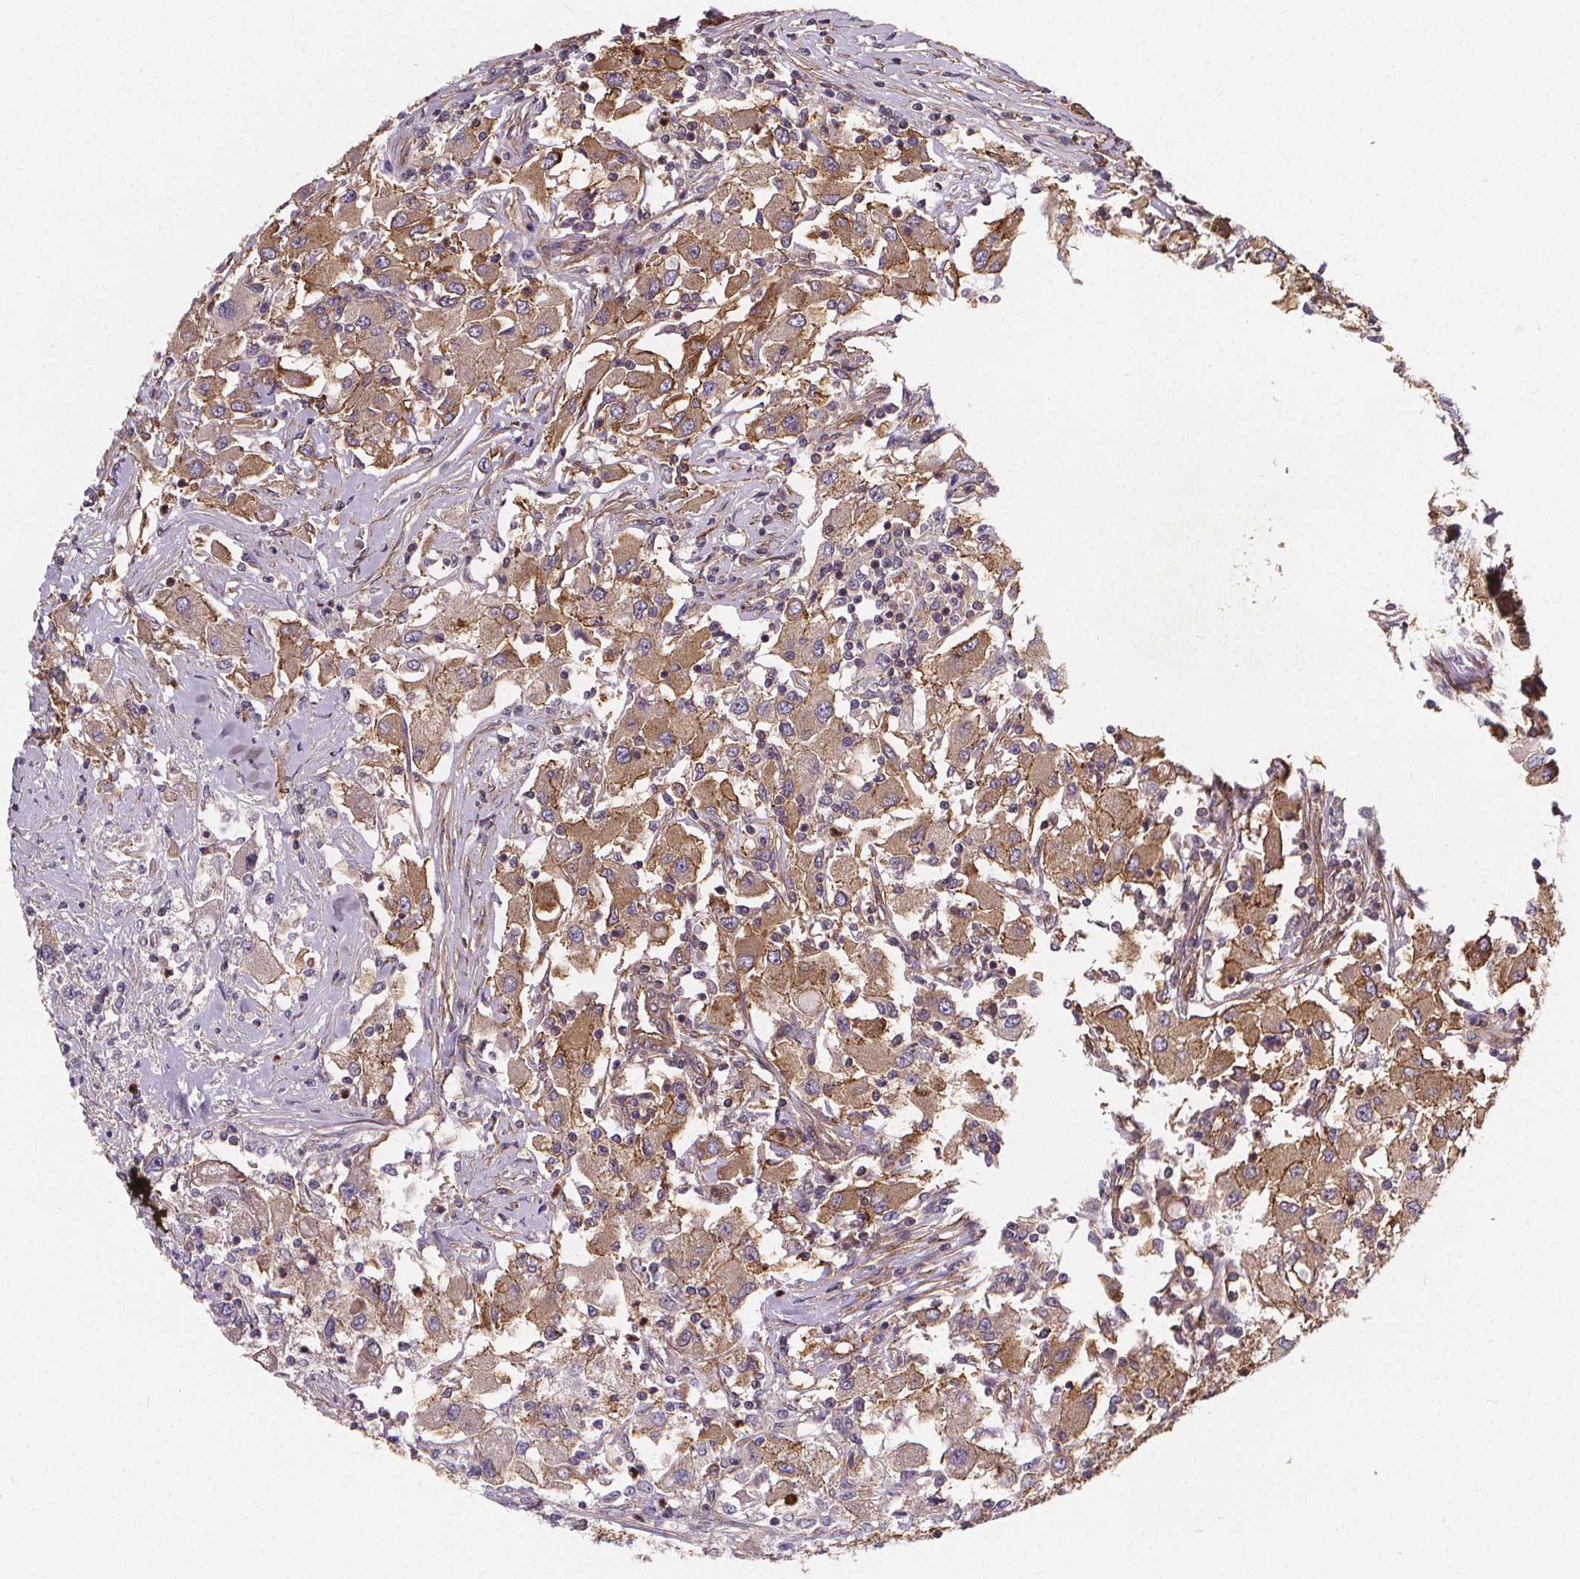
{"staining": {"intensity": "moderate", "quantity": ">75%", "location": "cytoplasmic/membranous"}, "tissue": "renal cancer", "cell_type": "Tumor cells", "image_type": "cancer", "snomed": [{"axis": "morphology", "description": "Adenocarcinoma, NOS"}, {"axis": "topography", "description": "Kidney"}], "caption": "This histopathology image demonstrates immunohistochemistry (IHC) staining of human adenocarcinoma (renal), with medium moderate cytoplasmic/membranous expression in about >75% of tumor cells.", "gene": "CLINT1", "patient": {"sex": "female", "age": 67}}